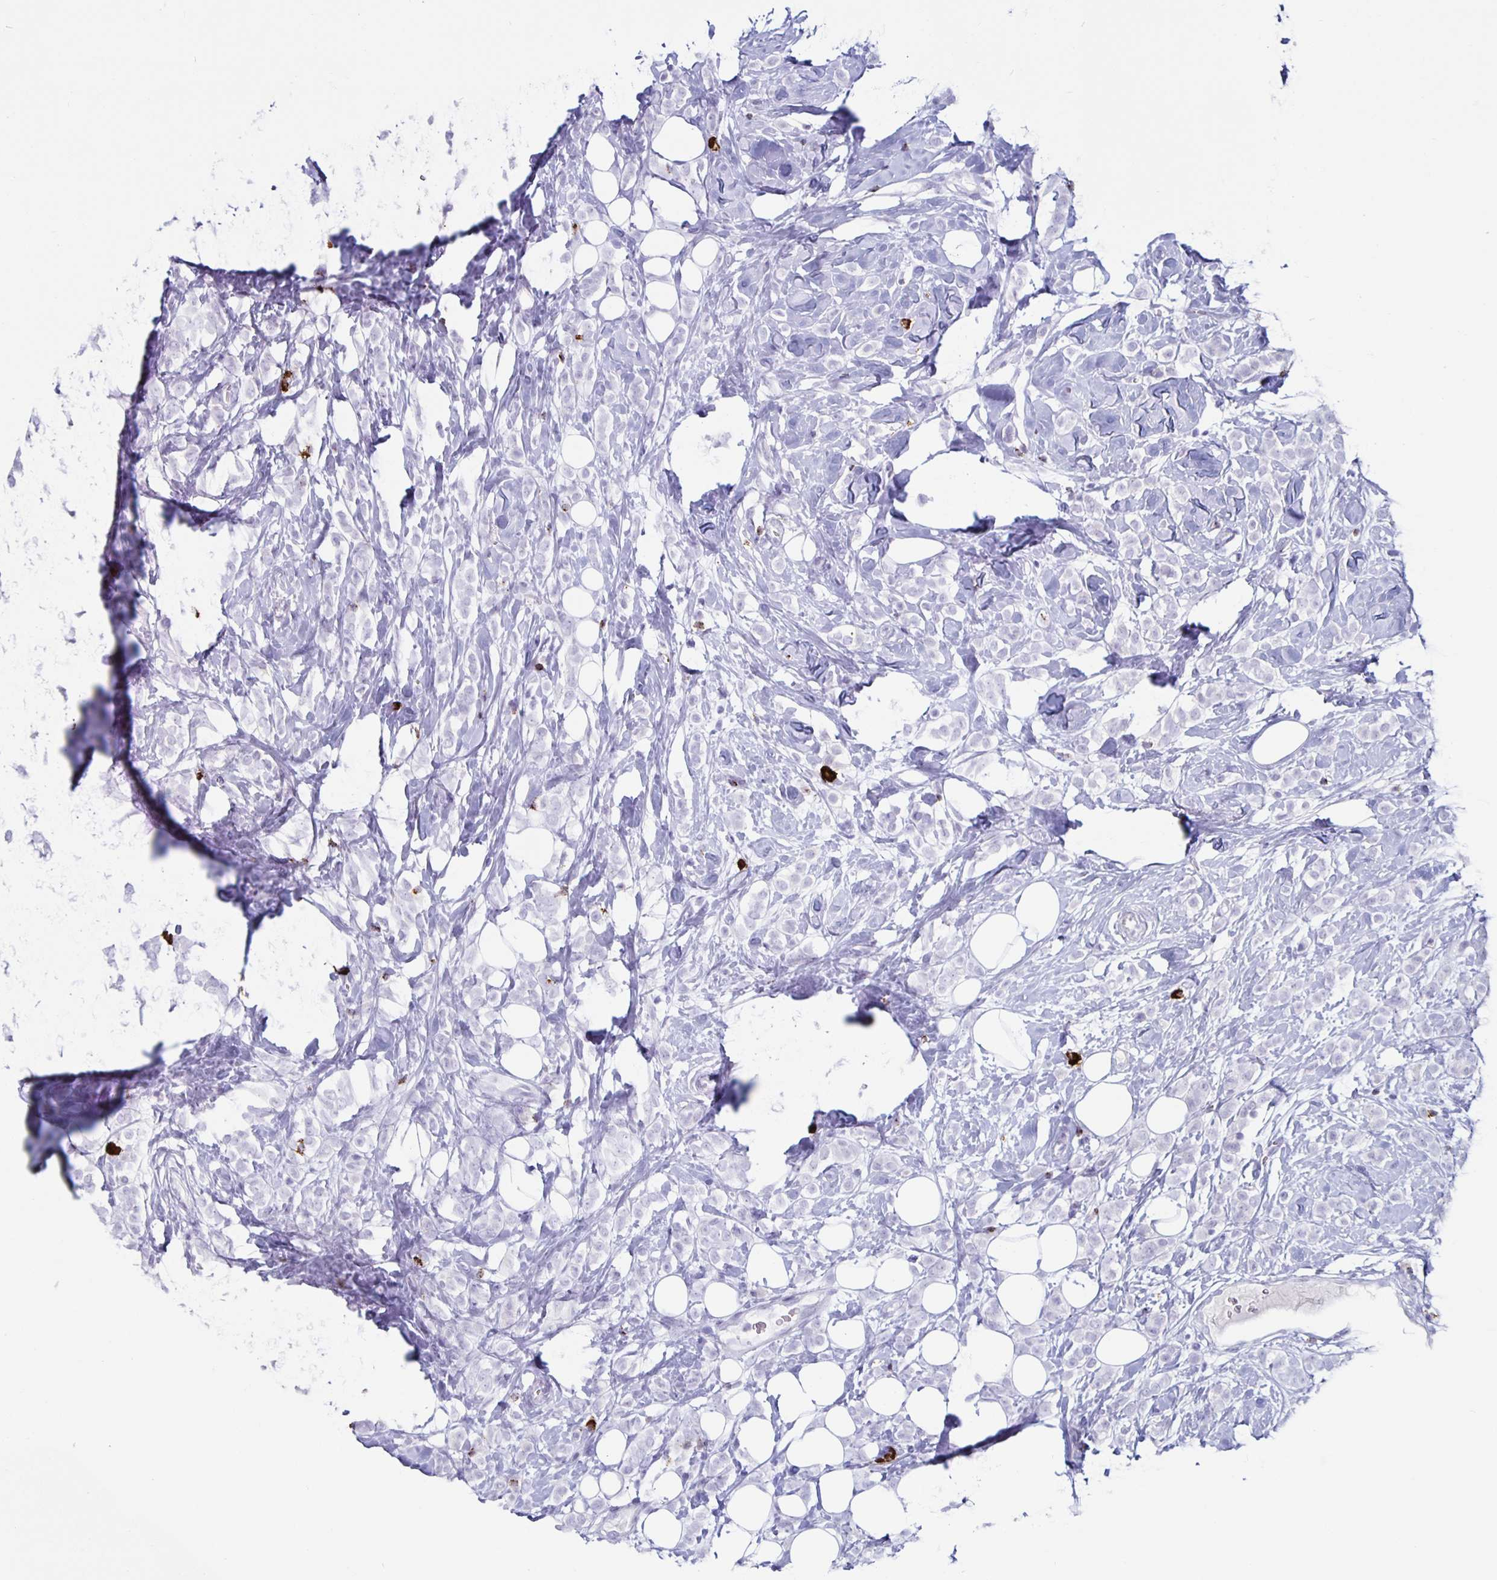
{"staining": {"intensity": "negative", "quantity": "none", "location": "none"}, "tissue": "breast cancer", "cell_type": "Tumor cells", "image_type": "cancer", "snomed": [{"axis": "morphology", "description": "Lobular carcinoma"}, {"axis": "topography", "description": "Breast"}], "caption": "An immunohistochemistry (IHC) image of breast cancer is shown. There is no staining in tumor cells of breast cancer. (Stains: DAB immunohistochemistry (IHC) with hematoxylin counter stain, Microscopy: brightfield microscopy at high magnification).", "gene": "GZMK", "patient": {"sex": "female", "age": 49}}